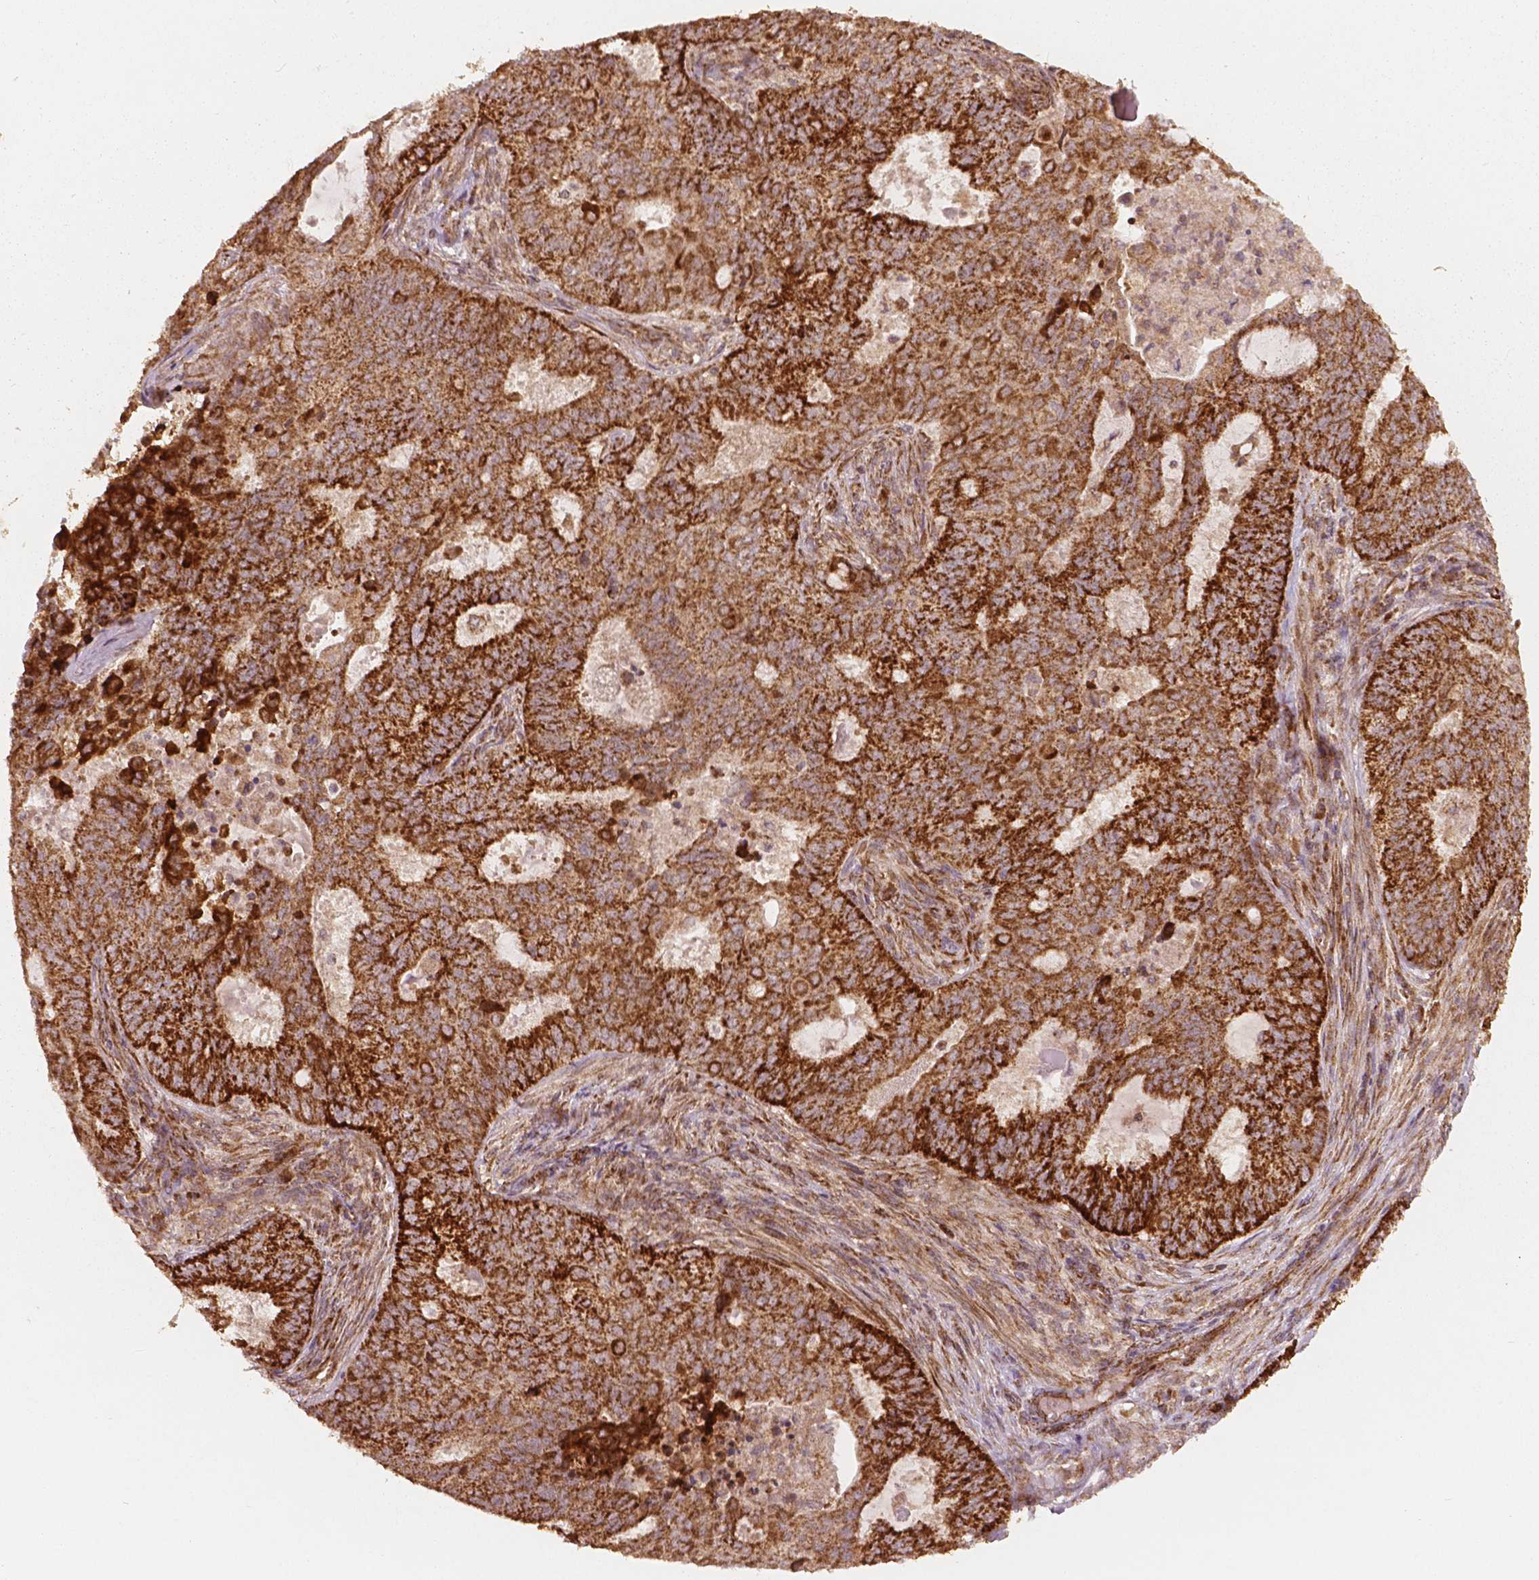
{"staining": {"intensity": "strong", "quantity": ">75%", "location": "cytoplasmic/membranous"}, "tissue": "endometrial cancer", "cell_type": "Tumor cells", "image_type": "cancer", "snomed": [{"axis": "morphology", "description": "Adenocarcinoma, NOS"}, {"axis": "topography", "description": "Endometrium"}], "caption": "Endometrial cancer stained with a brown dye demonstrates strong cytoplasmic/membranous positive staining in about >75% of tumor cells.", "gene": "PGAM5", "patient": {"sex": "female", "age": 62}}